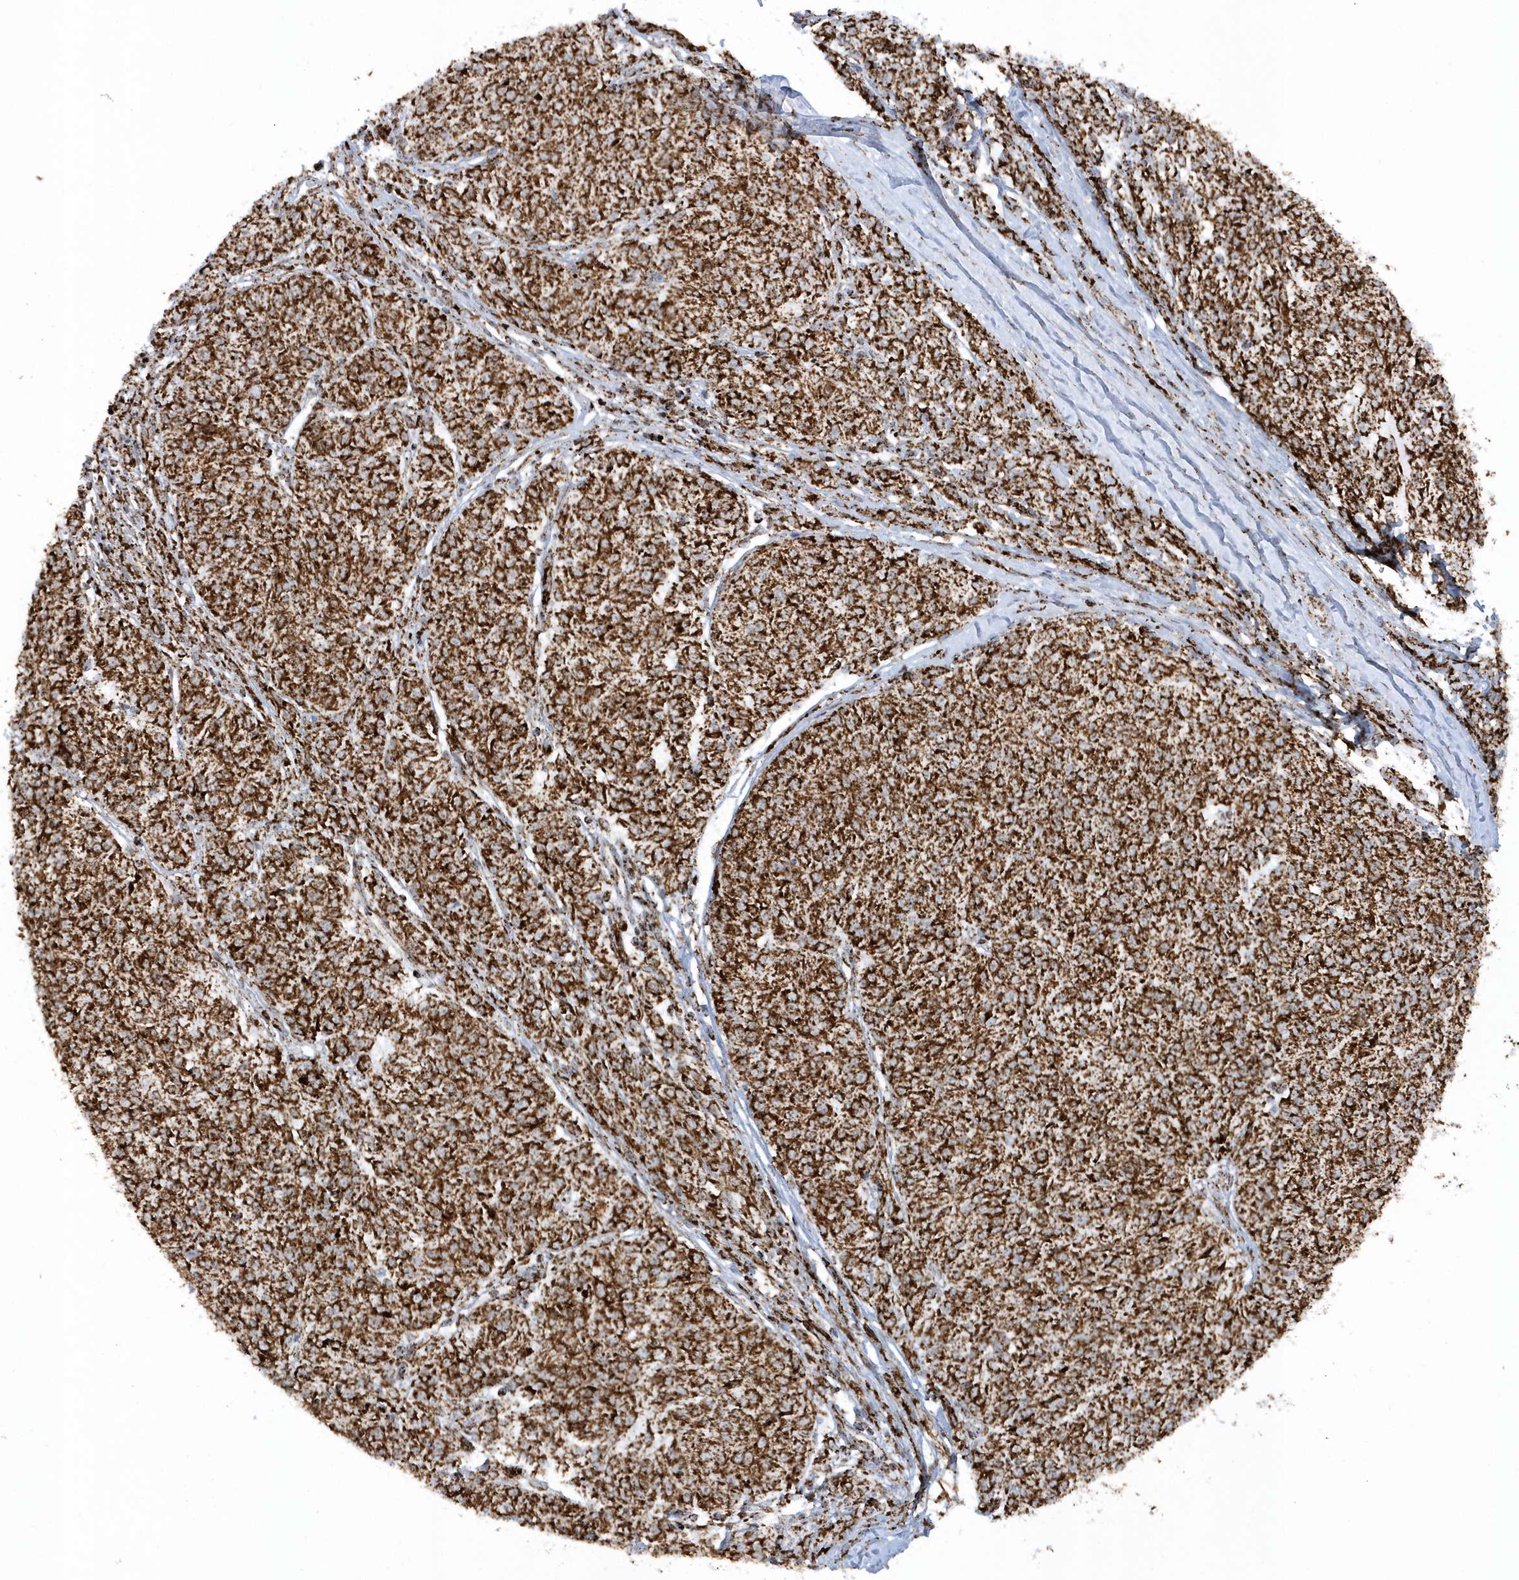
{"staining": {"intensity": "strong", "quantity": ">75%", "location": "cytoplasmic/membranous"}, "tissue": "melanoma", "cell_type": "Tumor cells", "image_type": "cancer", "snomed": [{"axis": "morphology", "description": "Malignant melanoma, NOS"}, {"axis": "topography", "description": "Skin"}], "caption": "The histopathology image displays staining of melanoma, revealing strong cytoplasmic/membranous protein positivity (brown color) within tumor cells.", "gene": "CRY2", "patient": {"sex": "female", "age": 72}}